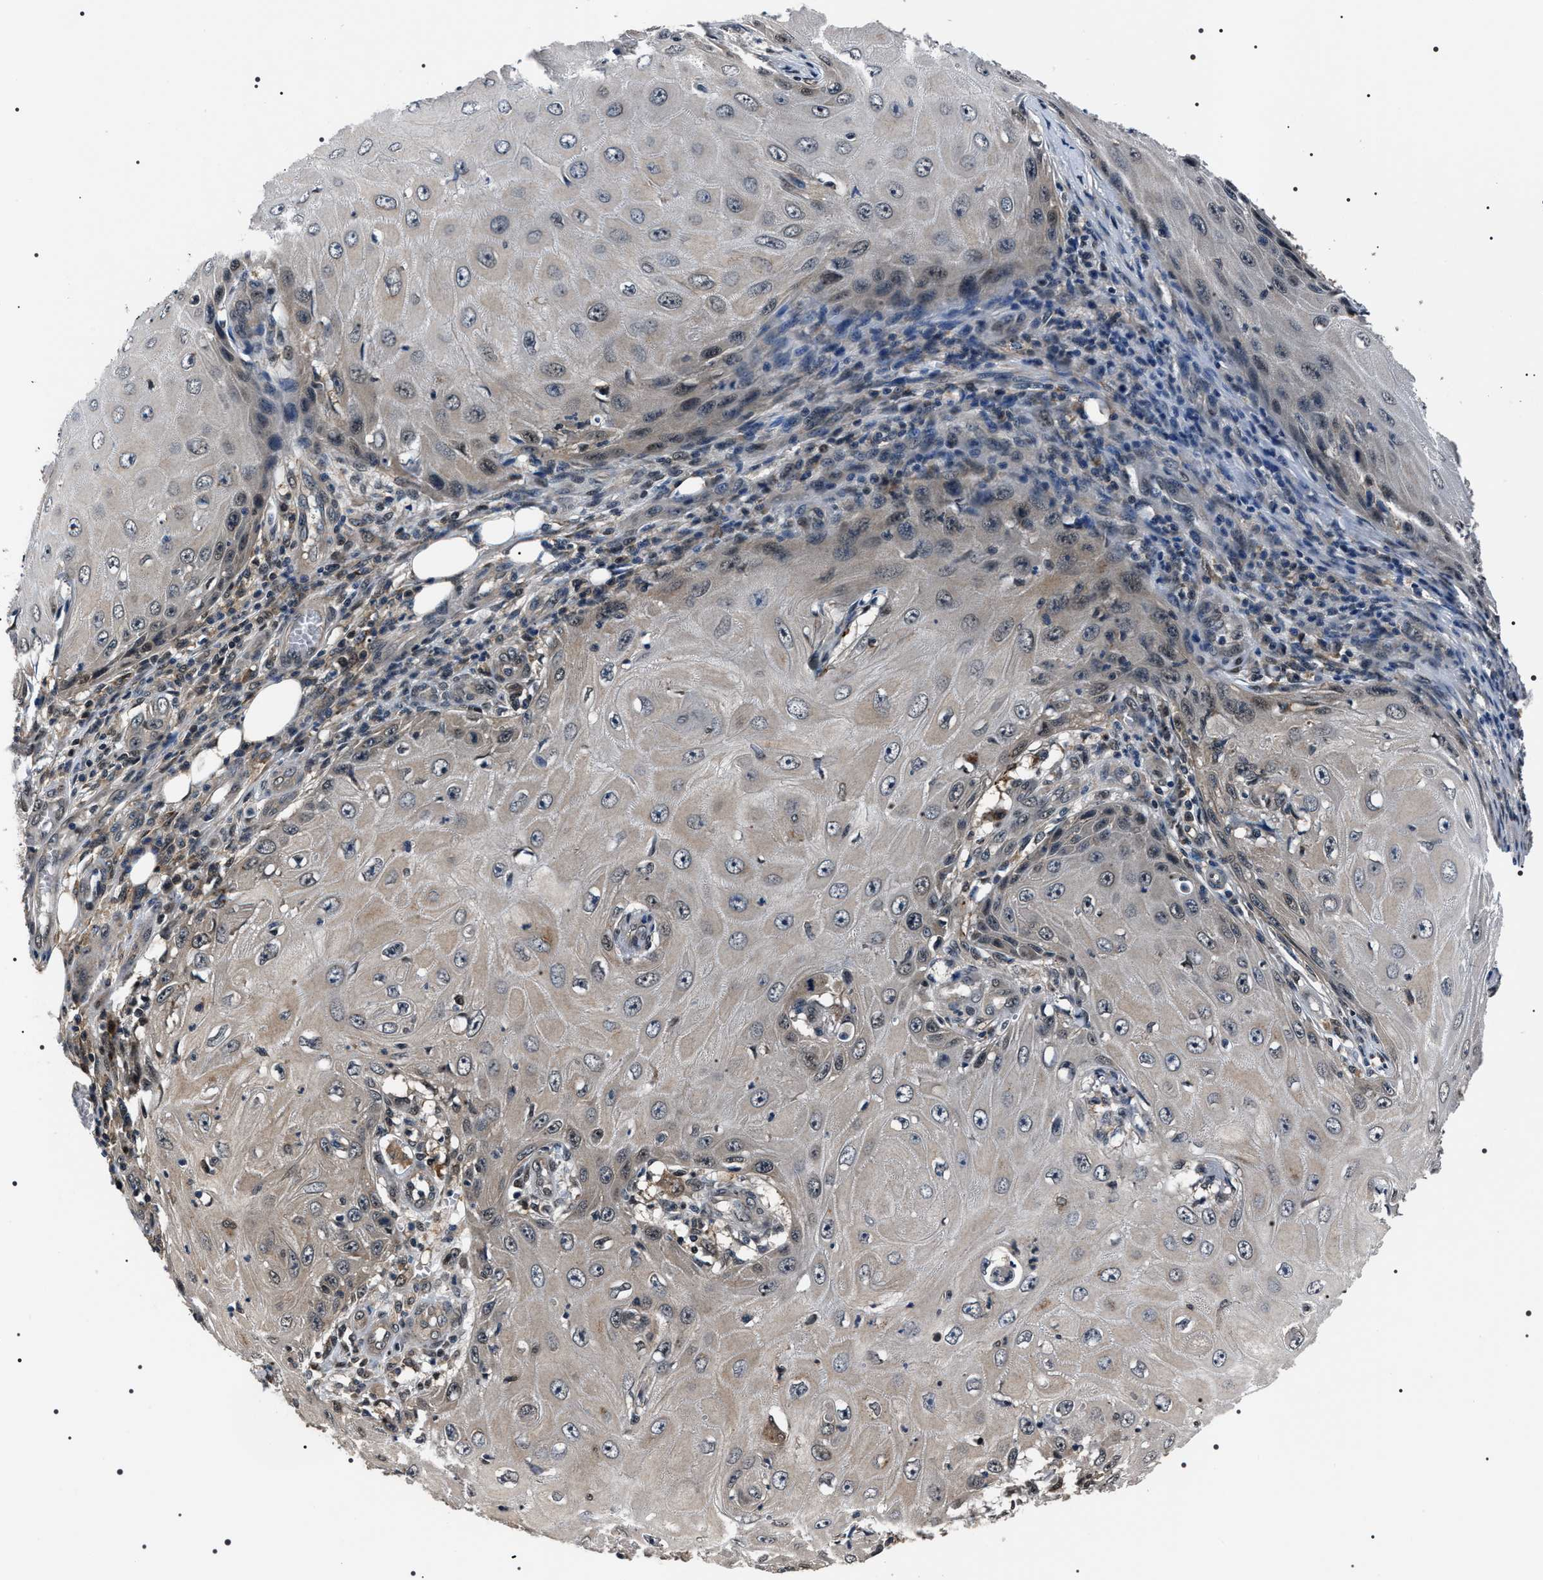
{"staining": {"intensity": "negative", "quantity": "none", "location": "none"}, "tissue": "skin cancer", "cell_type": "Tumor cells", "image_type": "cancer", "snomed": [{"axis": "morphology", "description": "Squamous cell carcinoma, NOS"}, {"axis": "topography", "description": "Skin"}], "caption": "This is an IHC micrograph of skin cancer. There is no expression in tumor cells.", "gene": "SIPA1", "patient": {"sex": "female", "age": 73}}